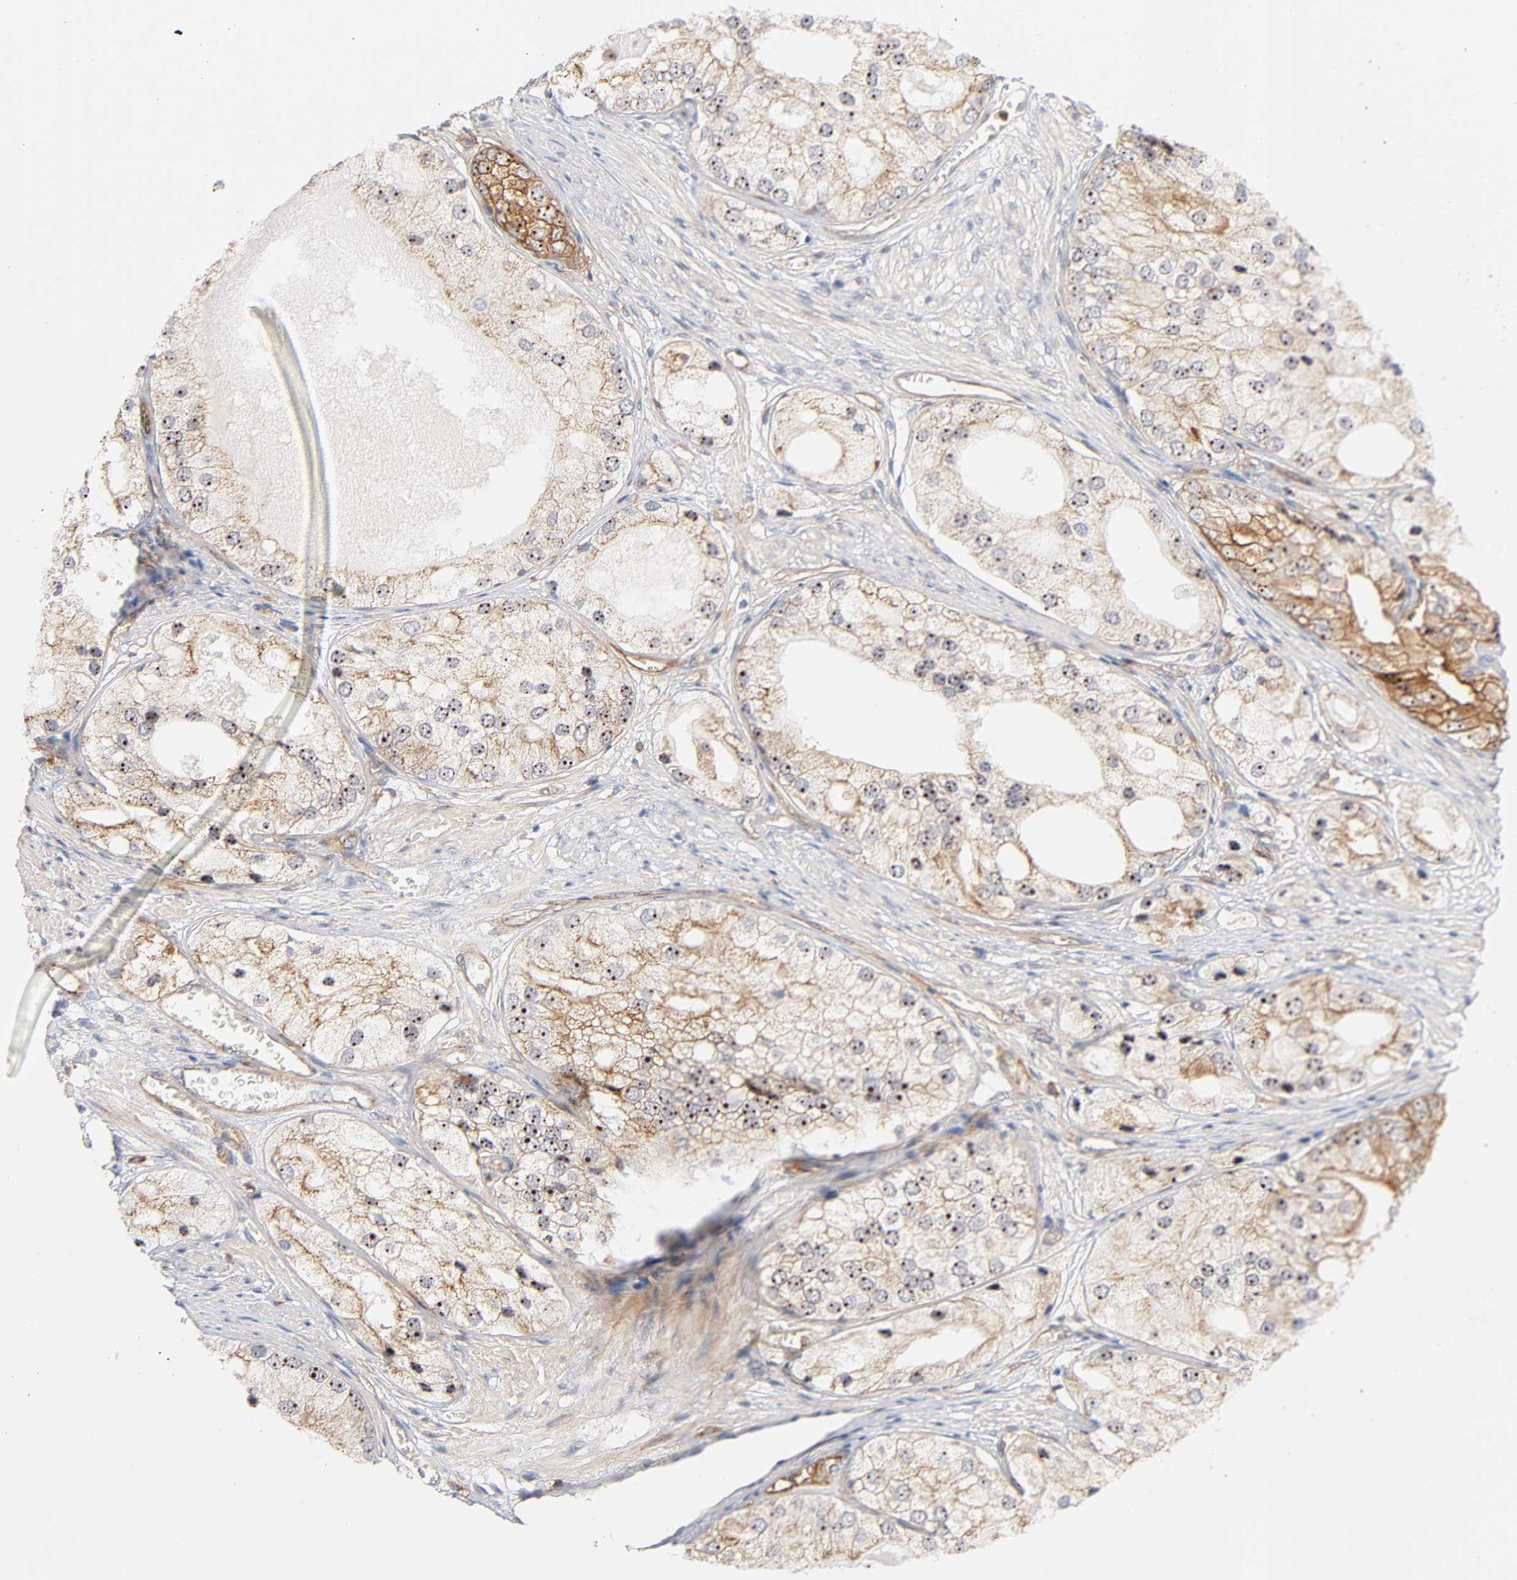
{"staining": {"intensity": "strong", "quantity": ">75%", "location": "cytoplasmic/membranous,nuclear"}, "tissue": "prostate cancer", "cell_type": "Tumor cells", "image_type": "cancer", "snomed": [{"axis": "morphology", "description": "Adenocarcinoma, Low grade"}, {"axis": "topography", "description": "Prostate"}], "caption": "A high-resolution micrograph shows immunohistochemistry (IHC) staining of prostate low-grade adenocarcinoma, which exhibits strong cytoplasmic/membranous and nuclear expression in approximately >75% of tumor cells.", "gene": "PLD1", "patient": {"sex": "male", "age": 69}}